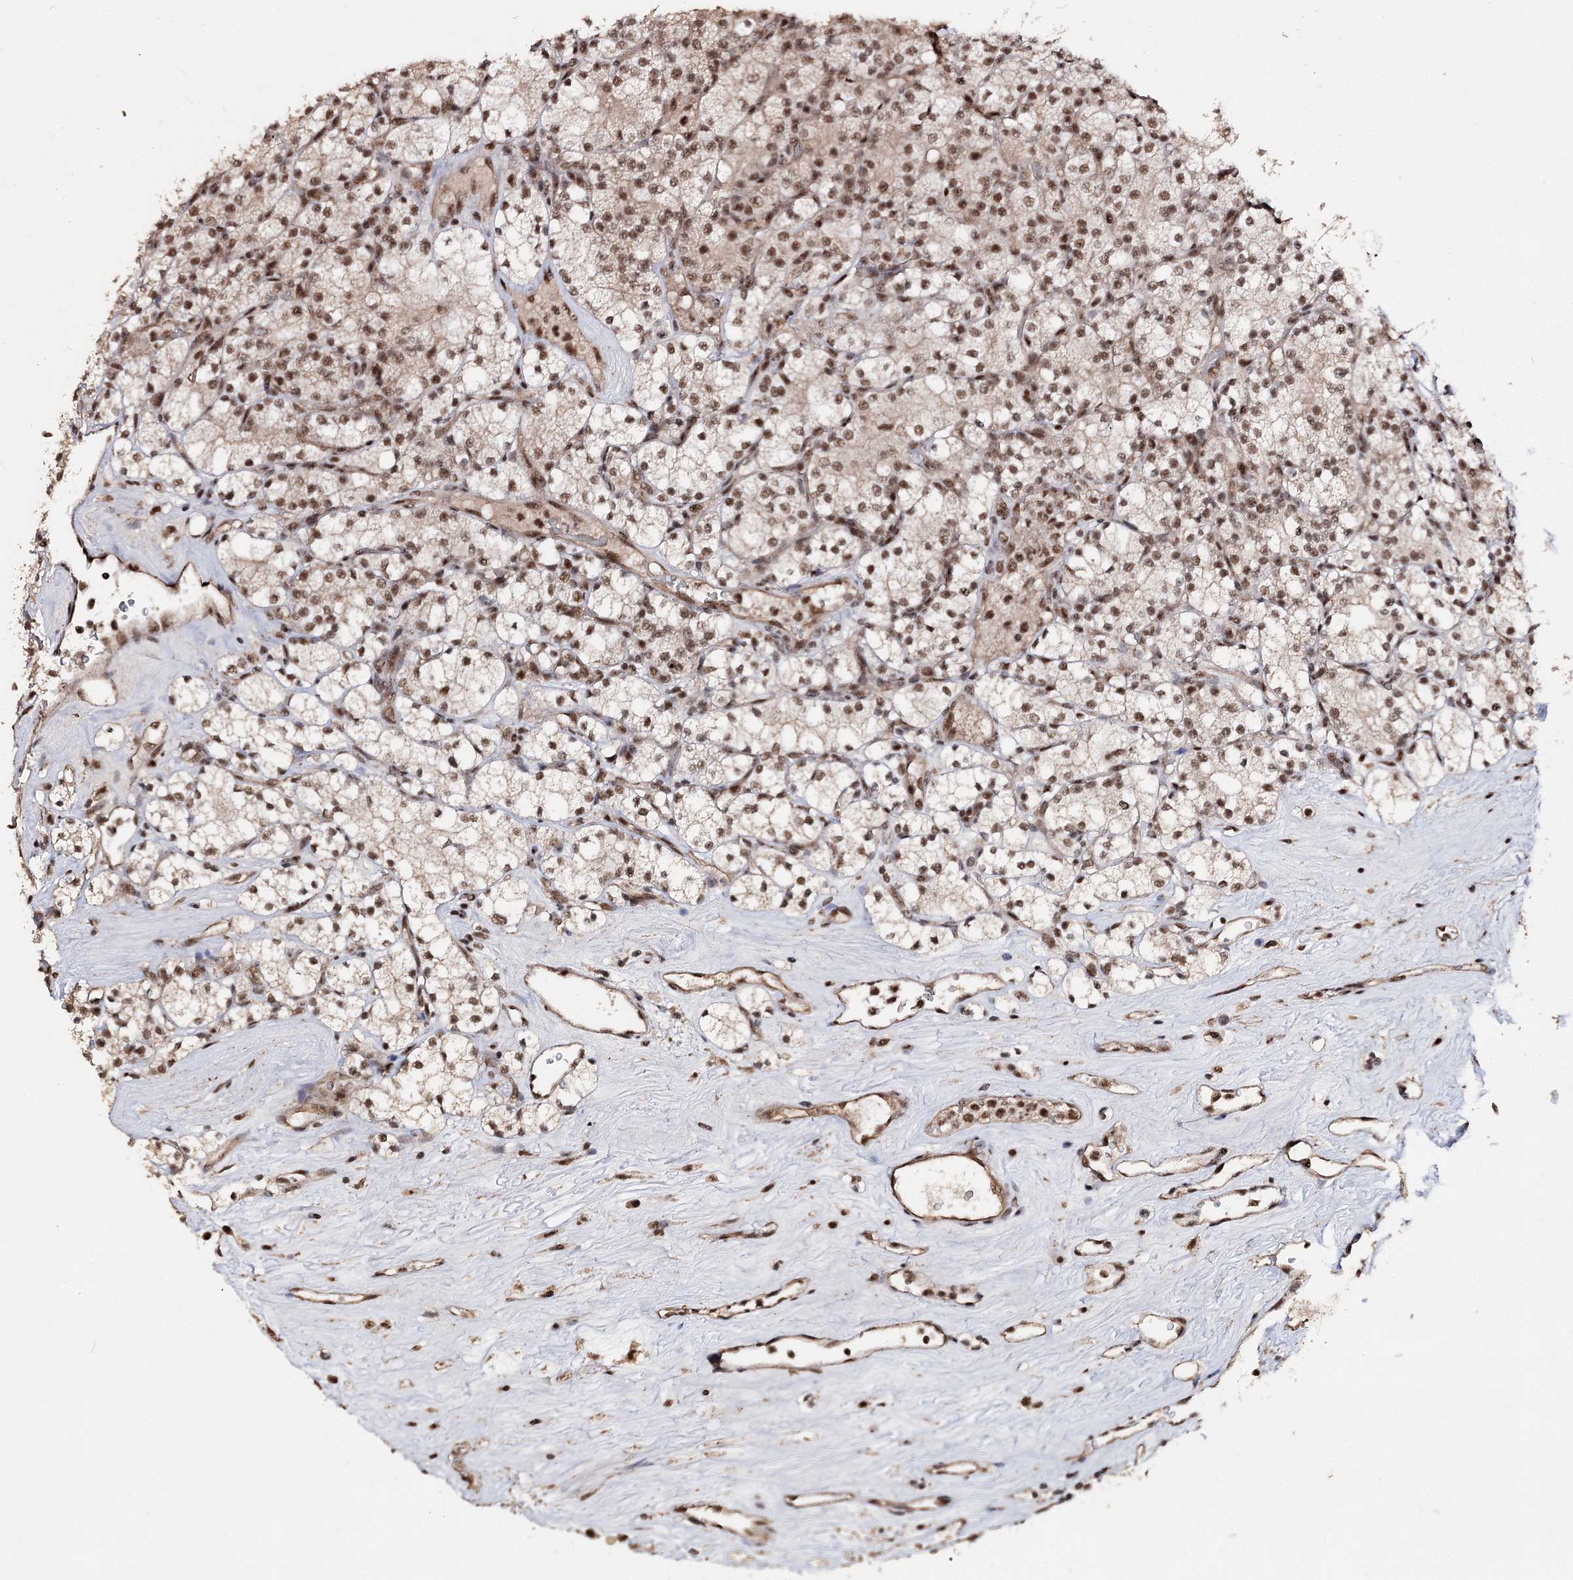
{"staining": {"intensity": "moderate", "quantity": ">75%", "location": "nuclear"}, "tissue": "renal cancer", "cell_type": "Tumor cells", "image_type": "cancer", "snomed": [{"axis": "morphology", "description": "Adenocarcinoma, NOS"}, {"axis": "topography", "description": "Kidney"}], "caption": "Immunohistochemistry photomicrograph of human renal adenocarcinoma stained for a protein (brown), which displays medium levels of moderate nuclear expression in about >75% of tumor cells.", "gene": "U2SURP", "patient": {"sex": "male", "age": 77}}